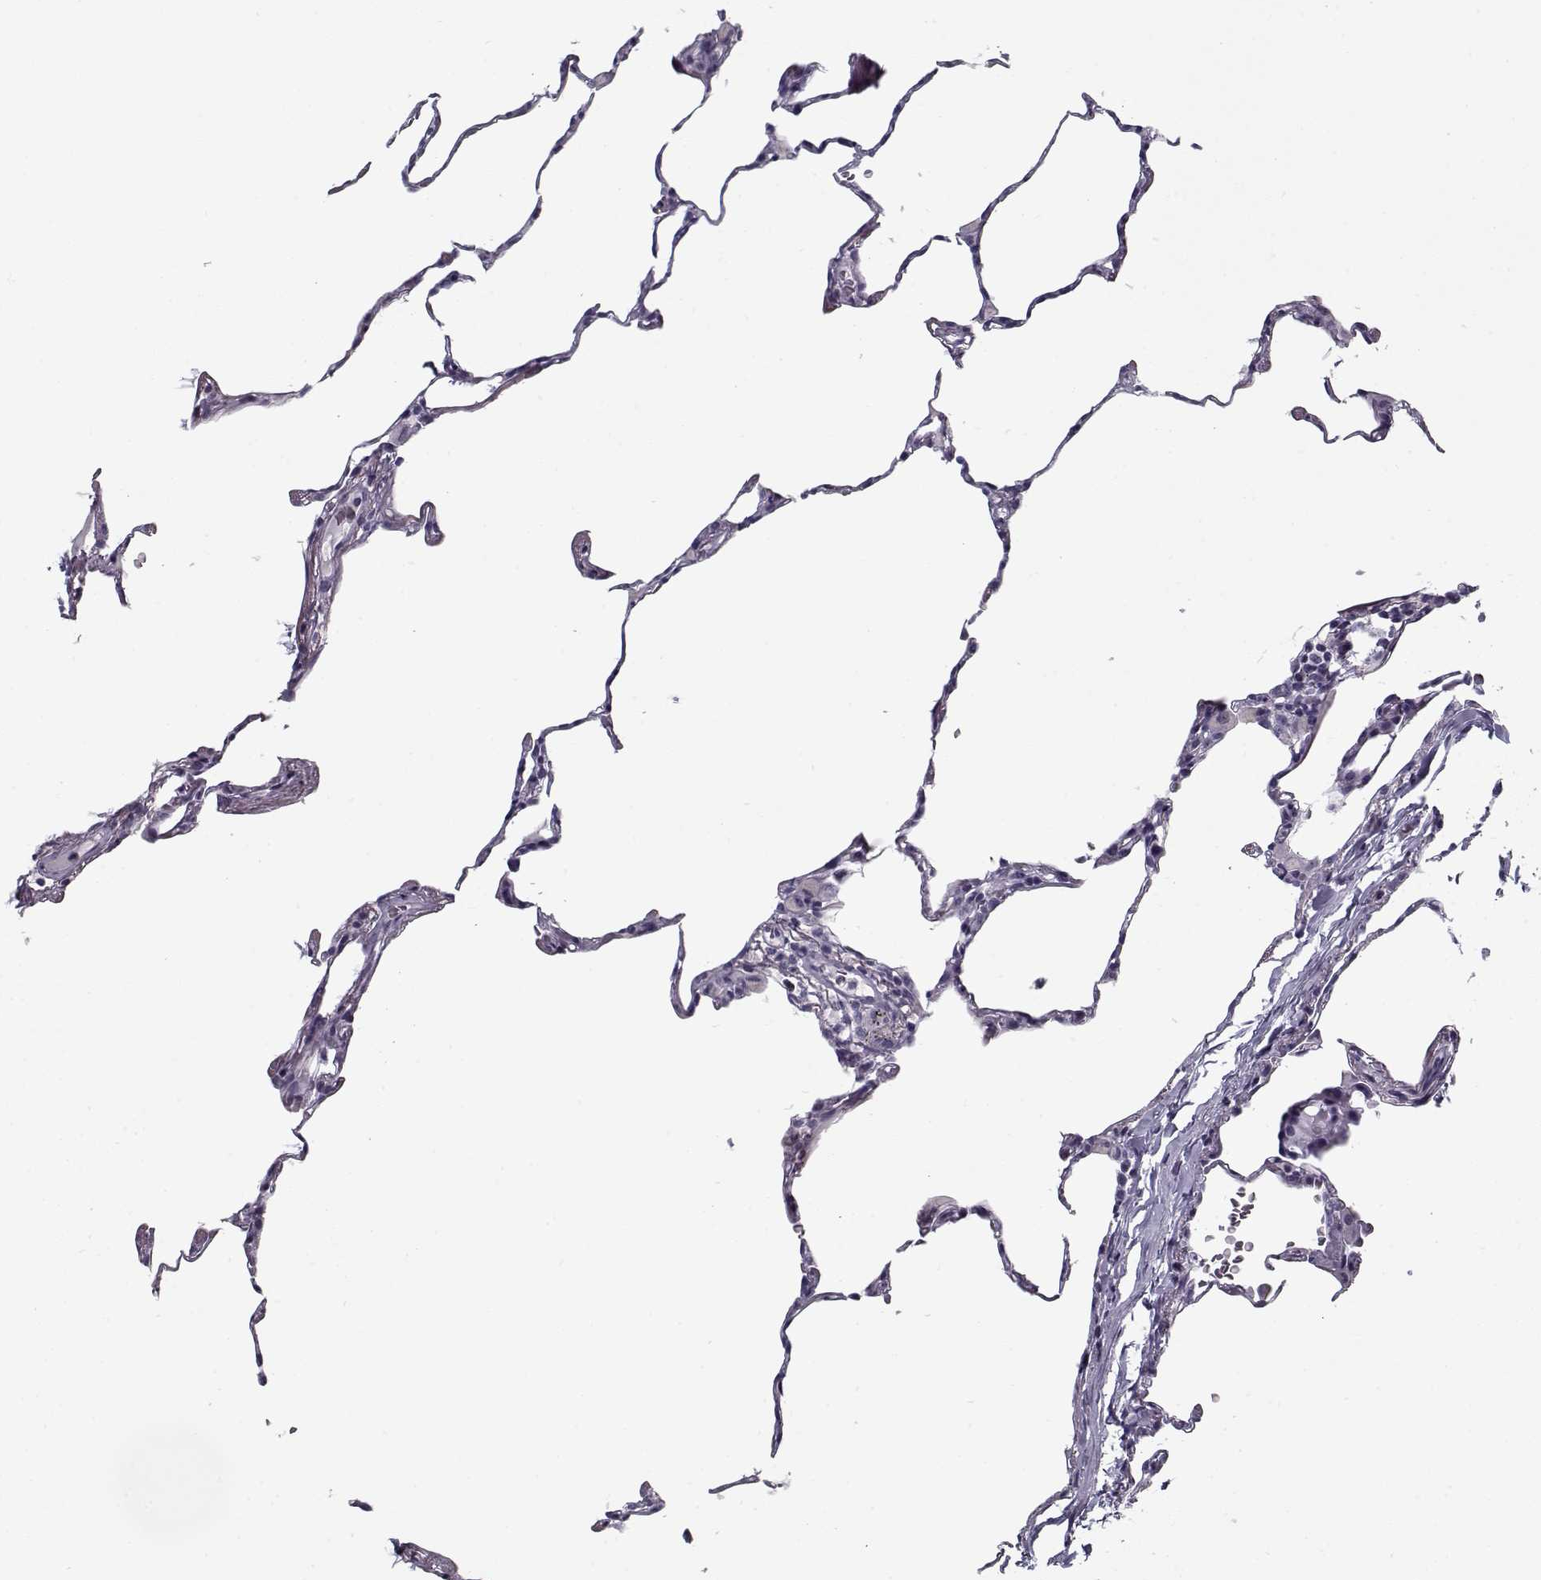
{"staining": {"intensity": "negative", "quantity": "none", "location": "none"}, "tissue": "lung", "cell_type": "Alveolar cells", "image_type": "normal", "snomed": [{"axis": "morphology", "description": "Normal tissue, NOS"}, {"axis": "topography", "description": "Lung"}], "caption": "The micrograph exhibits no staining of alveolar cells in unremarkable lung.", "gene": "RNF32", "patient": {"sex": "female", "age": 57}}